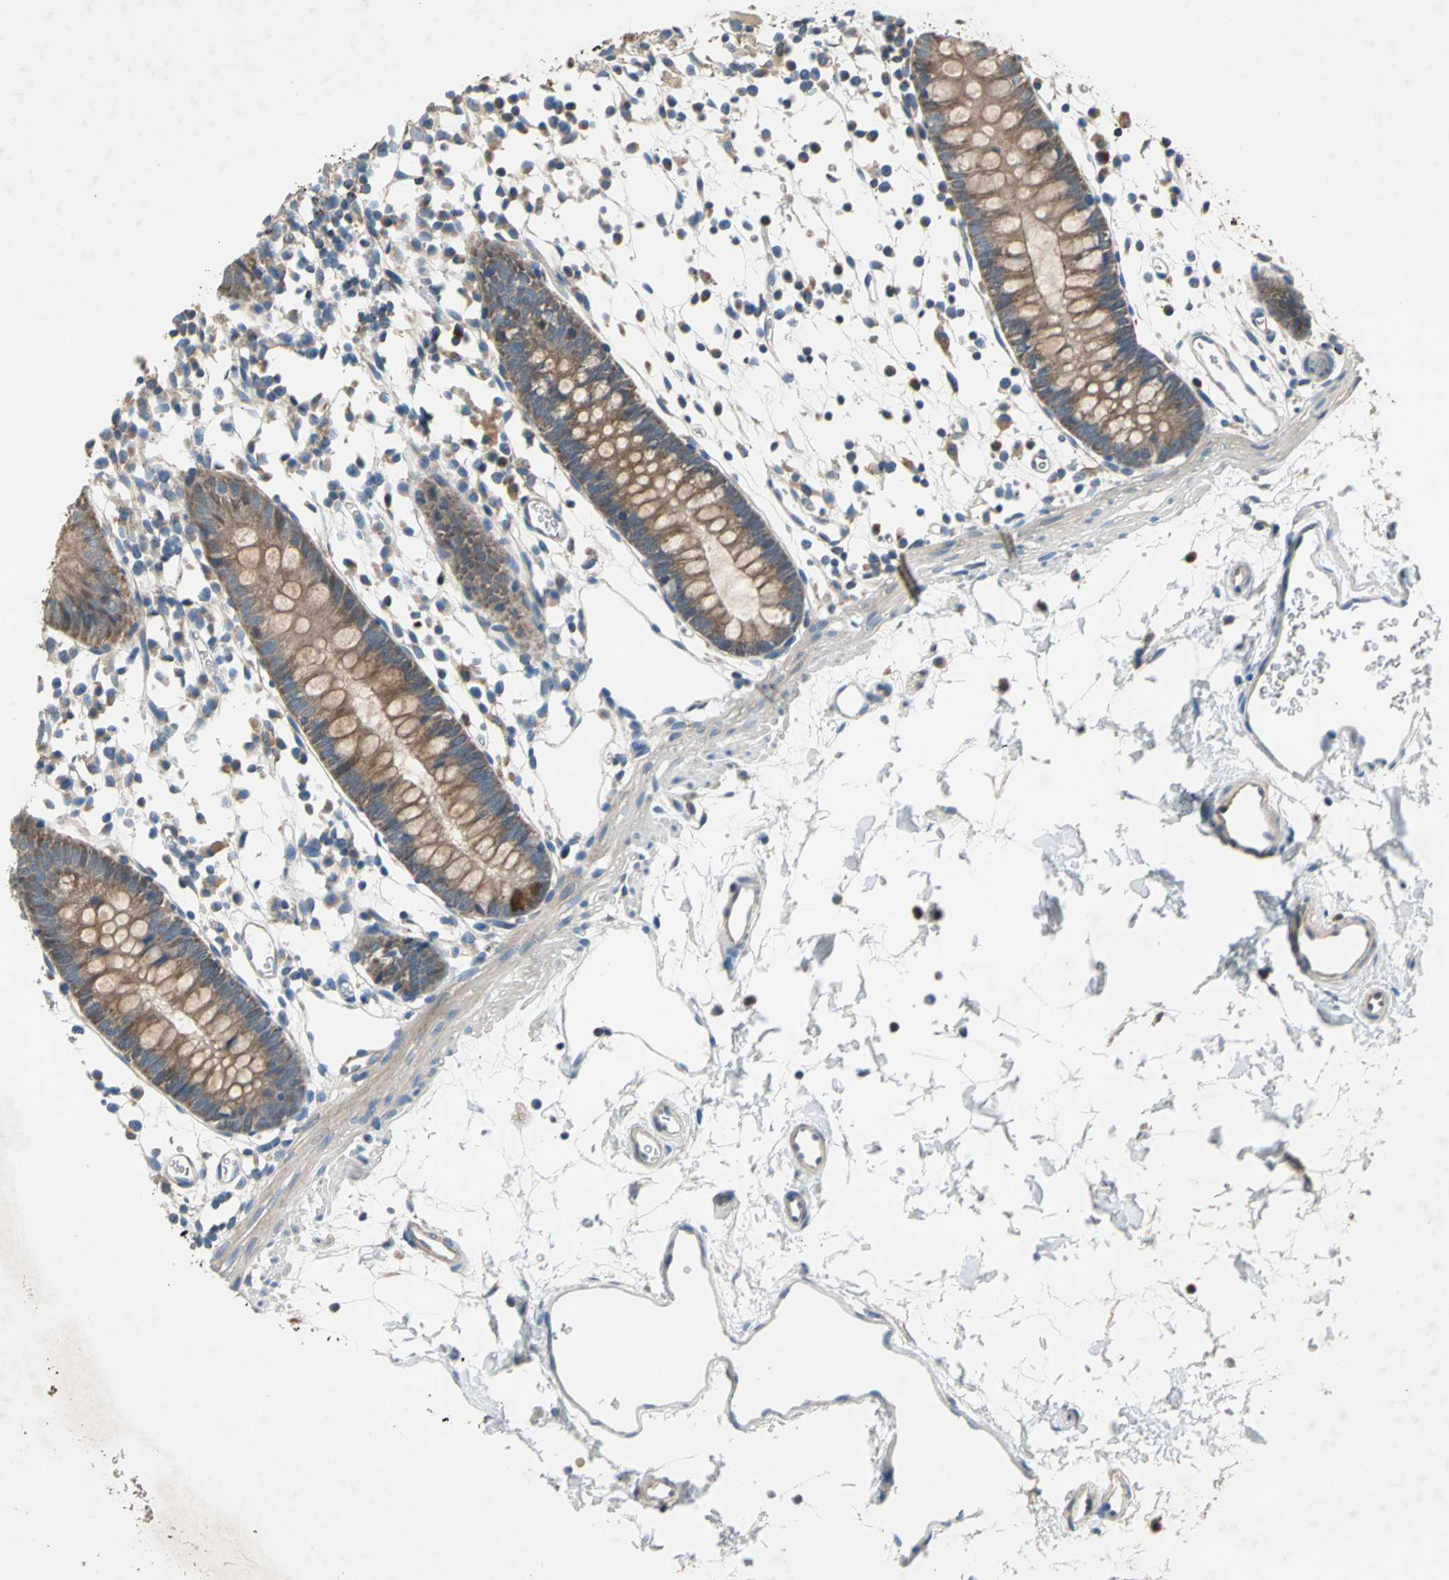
{"staining": {"intensity": "negative", "quantity": "none", "location": "none"}, "tissue": "colon", "cell_type": "Endothelial cells", "image_type": "normal", "snomed": [{"axis": "morphology", "description": "Normal tissue, NOS"}, {"axis": "topography", "description": "Colon"}], "caption": "There is no significant staining in endothelial cells of colon. (DAB (3,3'-diaminobenzidine) immunohistochemistry (IHC) visualized using brightfield microscopy, high magnification).", "gene": "TRAK1", "patient": {"sex": "male", "age": 14}}